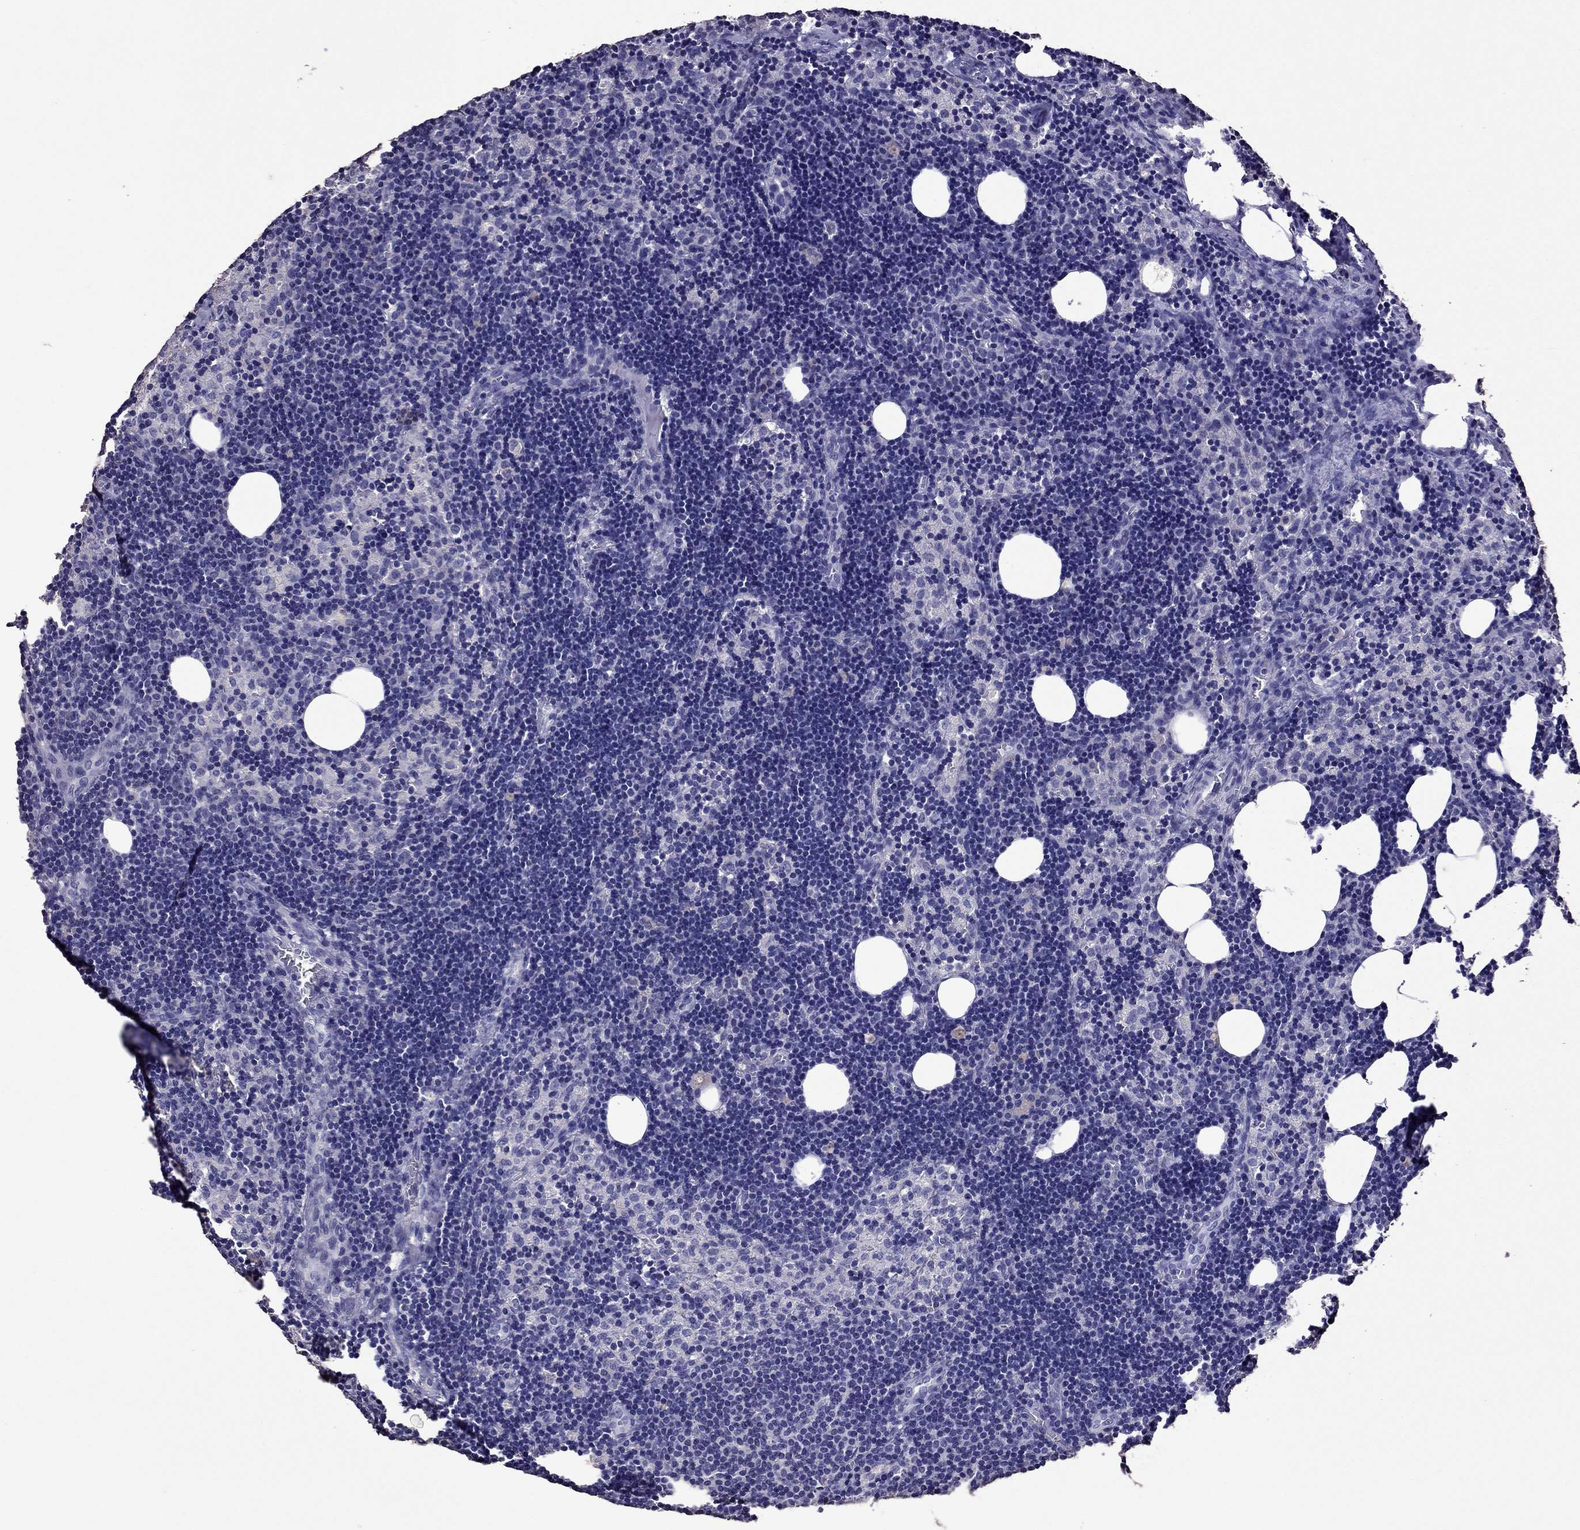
{"staining": {"intensity": "negative", "quantity": "none", "location": "none"}, "tissue": "lymph node", "cell_type": "Germinal center cells", "image_type": "normal", "snomed": [{"axis": "morphology", "description": "Normal tissue, NOS"}, {"axis": "topography", "description": "Lymph node"}], "caption": "There is no significant positivity in germinal center cells of lymph node. (DAB IHC with hematoxylin counter stain).", "gene": "NKX3", "patient": {"sex": "female", "age": 52}}